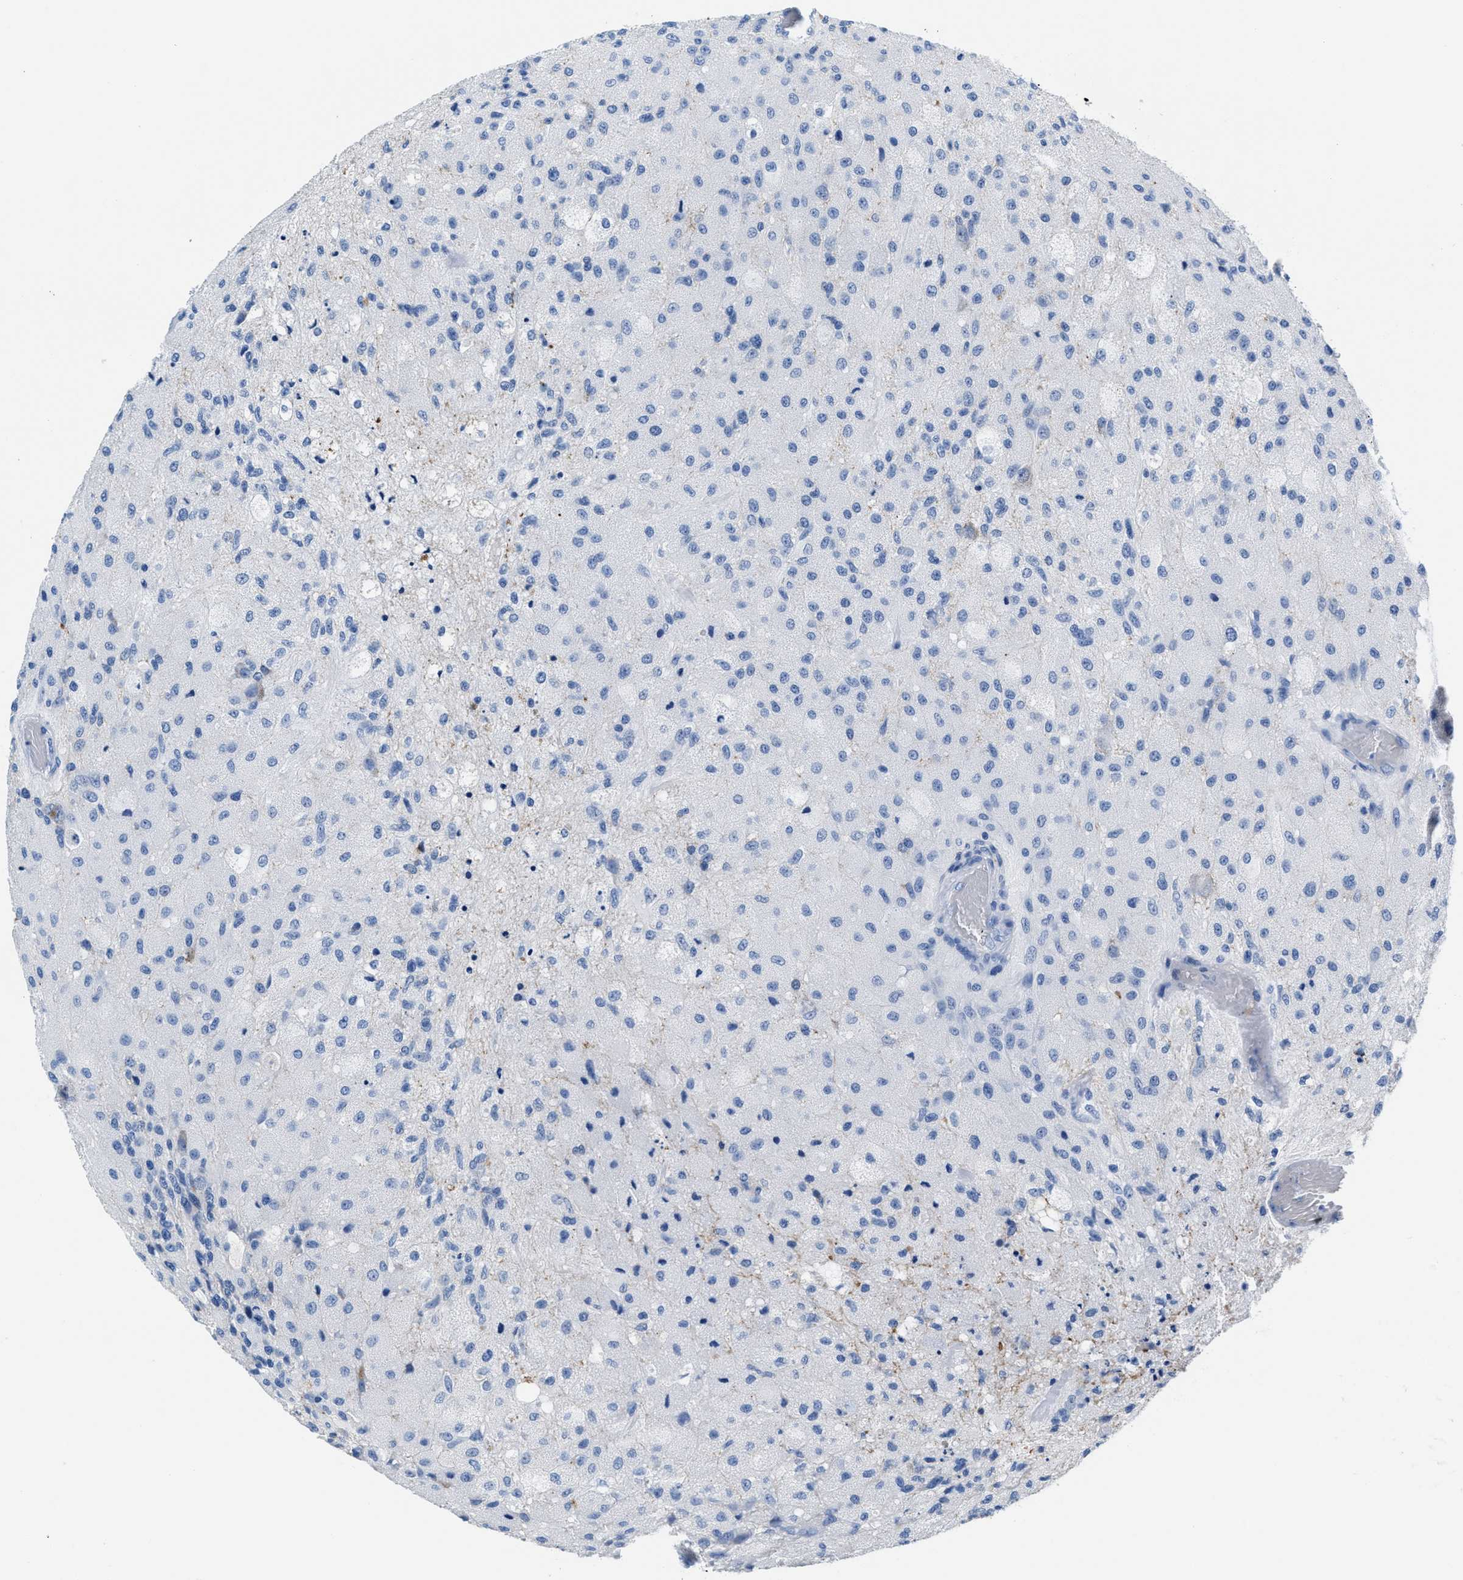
{"staining": {"intensity": "negative", "quantity": "none", "location": "none"}, "tissue": "glioma", "cell_type": "Tumor cells", "image_type": "cancer", "snomed": [{"axis": "morphology", "description": "Normal tissue, NOS"}, {"axis": "morphology", "description": "Glioma, malignant, High grade"}, {"axis": "topography", "description": "Cerebral cortex"}], "caption": "This is an immunohistochemistry micrograph of glioma. There is no positivity in tumor cells.", "gene": "SLFN13", "patient": {"sex": "male", "age": 77}}